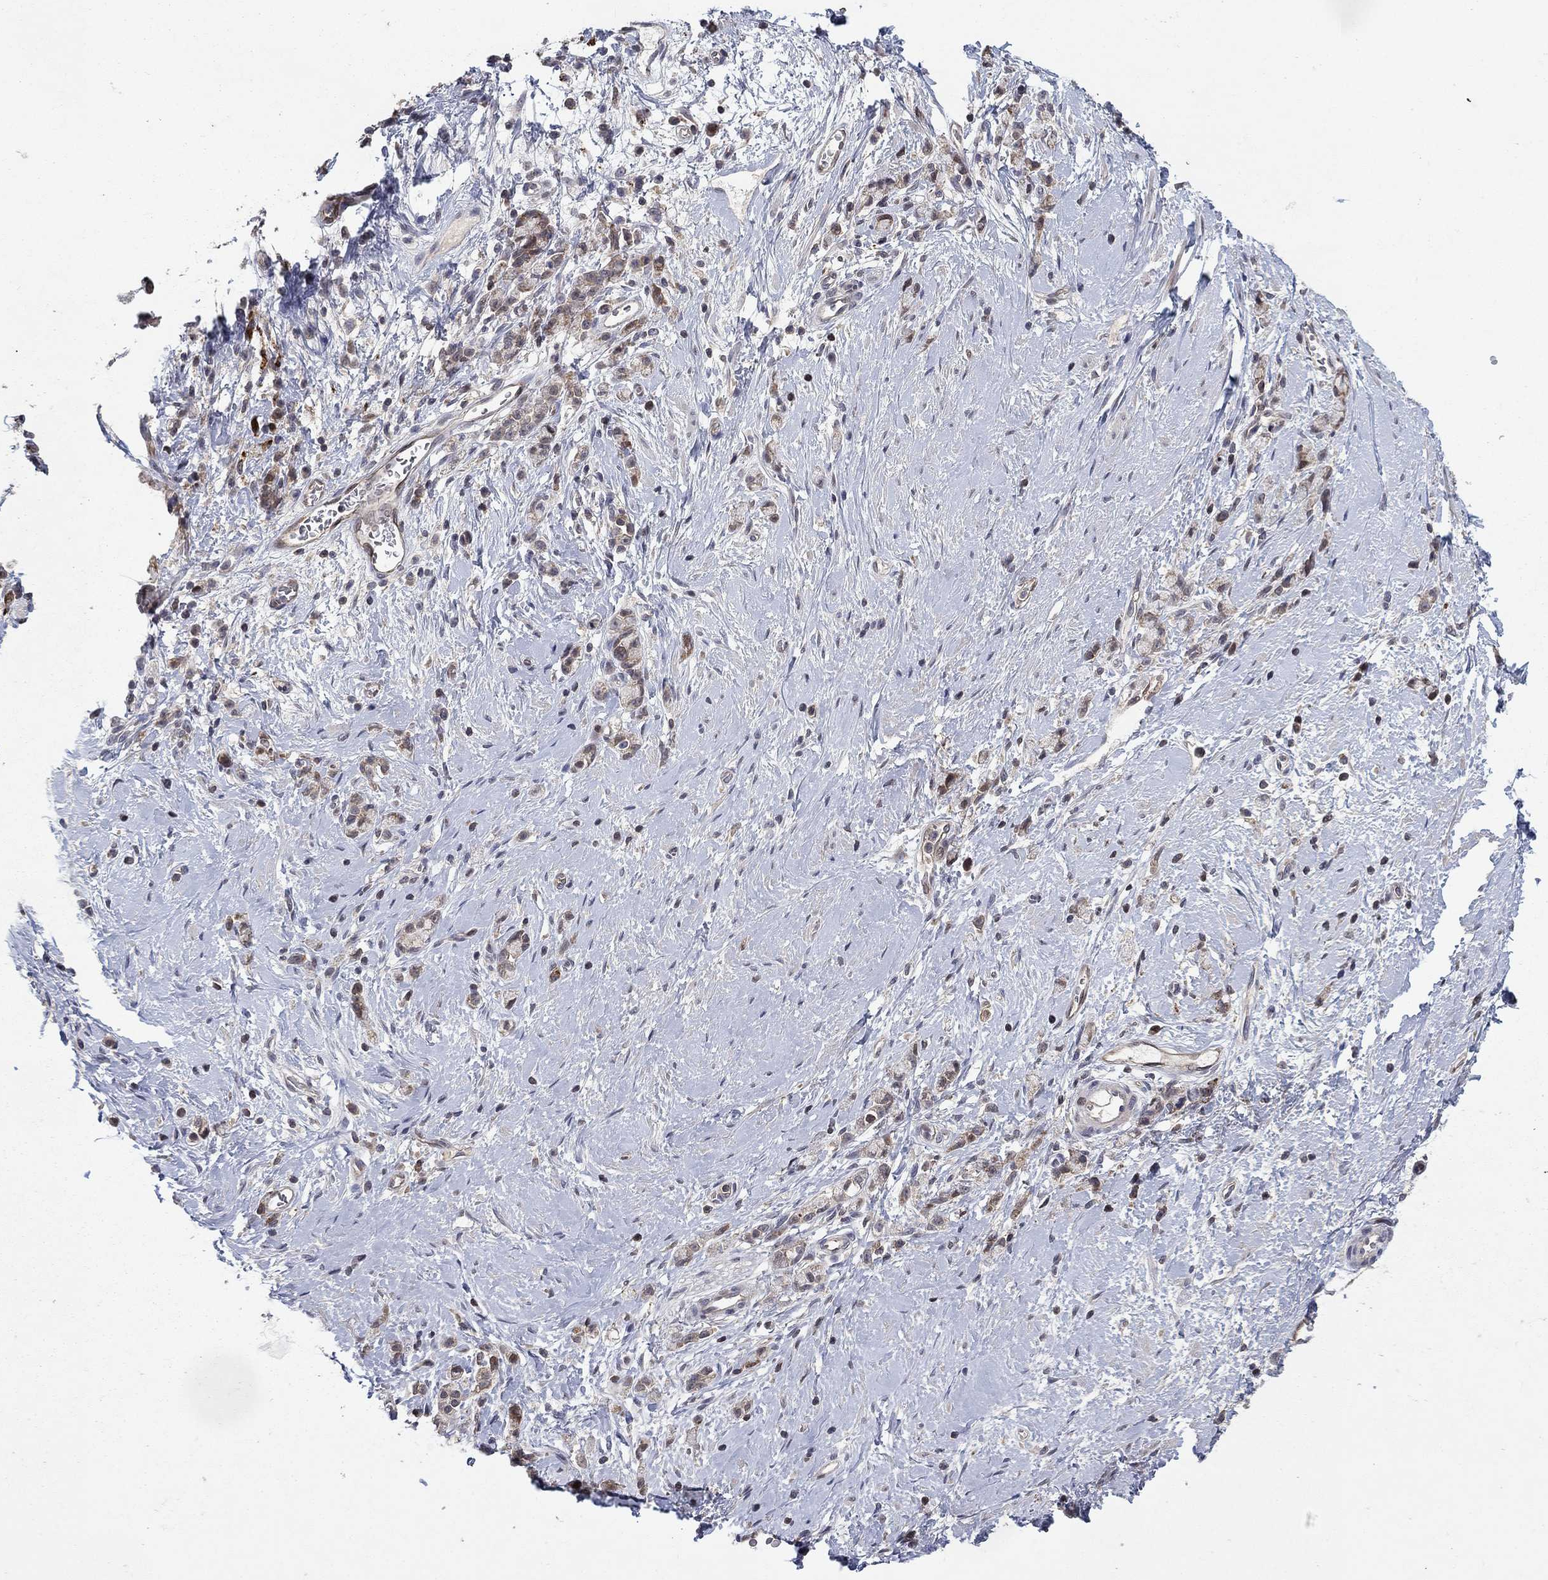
{"staining": {"intensity": "weak", "quantity": "25%-75%", "location": "cytoplasmic/membranous"}, "tissue": "stomach cancer", "cell_type": "Tumor cells", "image_type": "cancer", "snomed": [{"axis": "morphology", "description": "Adenocarcinoma, NOS"}, {"axis": "topography", "description": "Stomach"}], "caption": "Immunohistochemistry (IHC) histopathology image of neoplastic tissue: human adenocarcinoma (stomach) stained using IHC demonstrates low levels of weak protein expression localized specifically in the cytoplasmic/membranous of tumor cells, appearing as a cytoplasmic/membranous brown color.", "gene": "LPCAT4", "patient": {"sex": "male", "age": 58}}